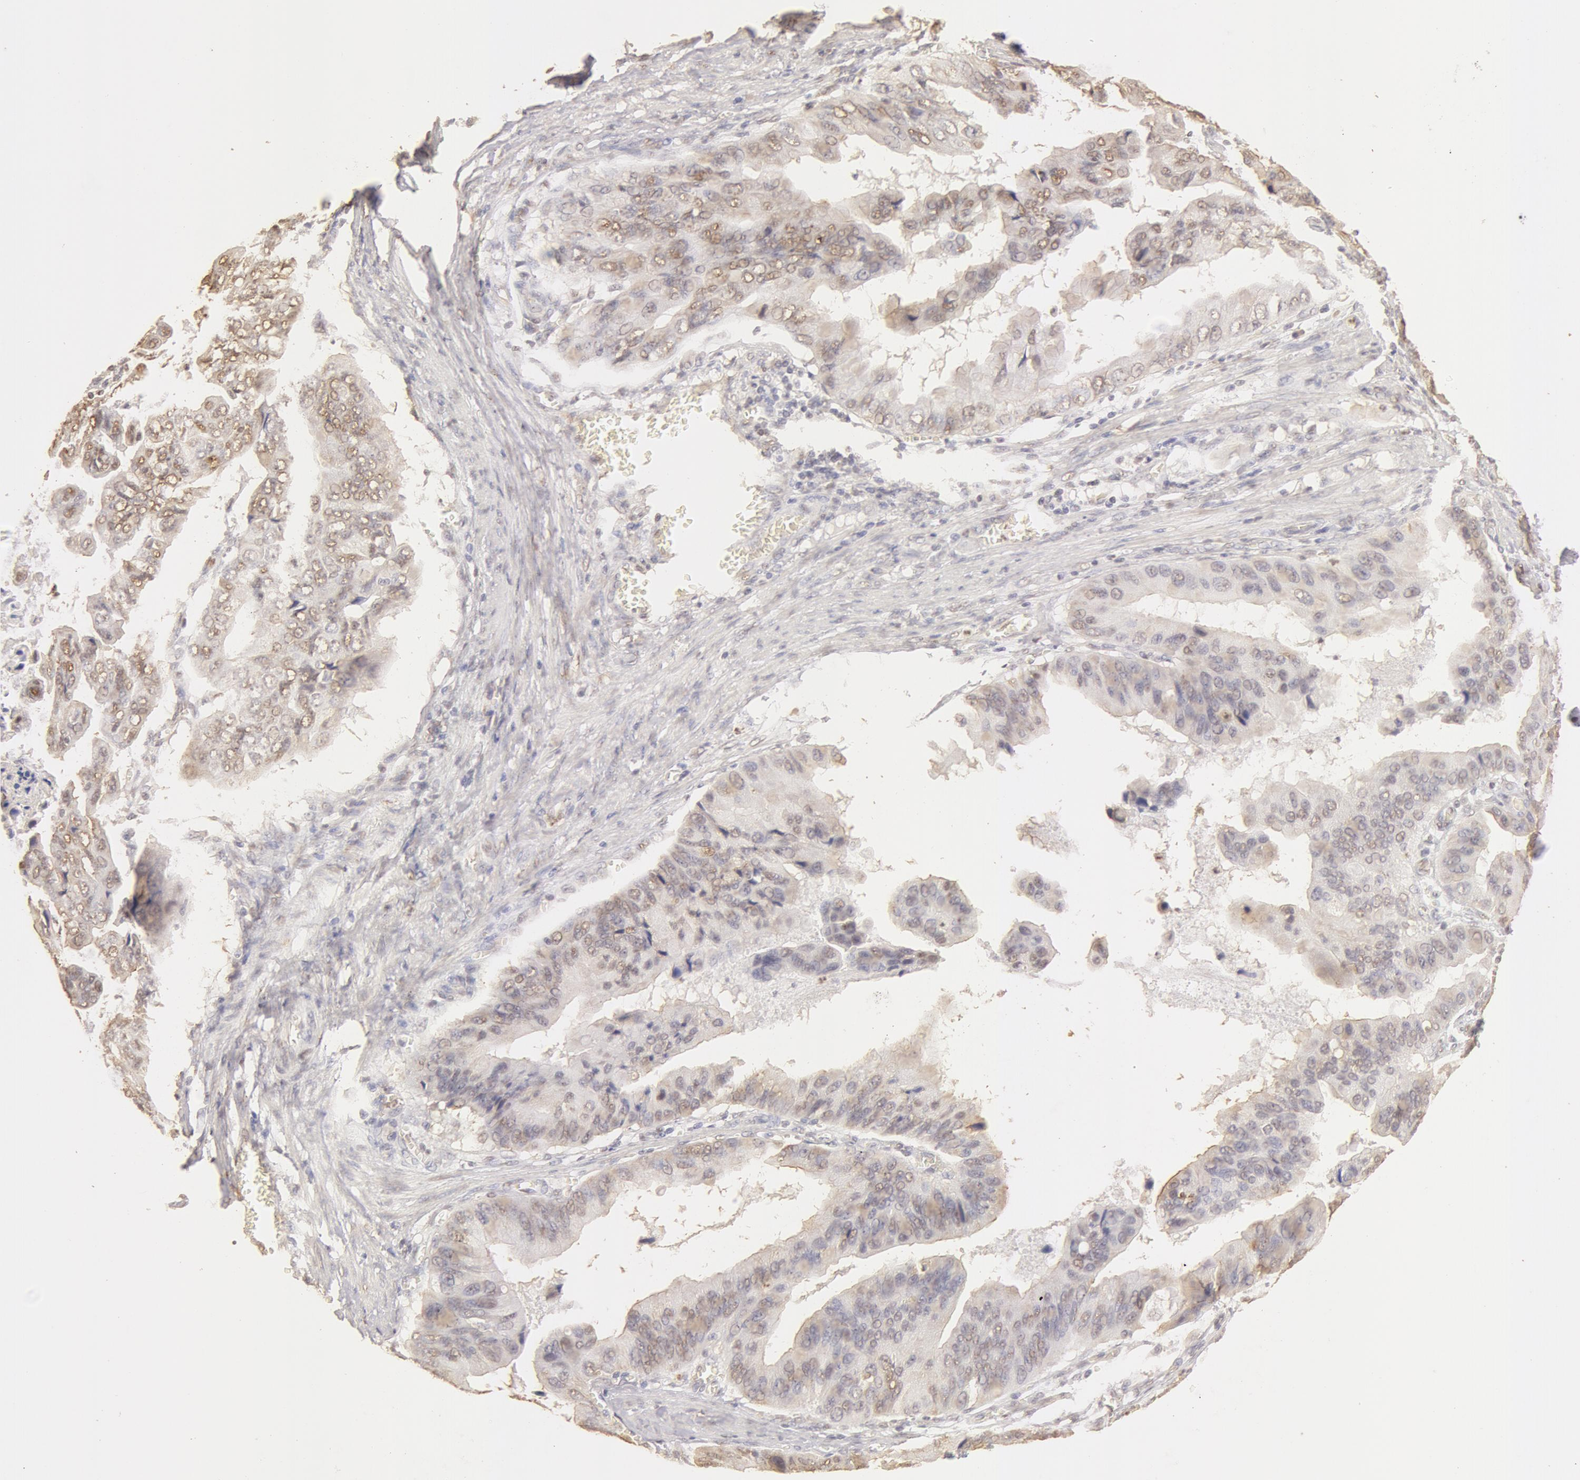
{"staining": {"intensity": "weak", "quantity": ">75%", "location": "cytoplasmic/membranous,nuclear"}, "tissue": "stomach cancer", "cell_type": "Tumor cells", "image_type": "cancer", "snomed": [{"axis": "morphology", "description": "Adenocarcinoma, NOS"}, {"axis": "topography", "description": "Stomach, upper"}], "caption": "Approximately >75% of tumor cells in human adenocarcinoma (stomach) display weak cytoplasmic/membranous and nuclear protein staining as visualized by brown immunohistochemical staining.", "gene": "SNRNP70", "patient": {"sex": "male", "age": 80}}